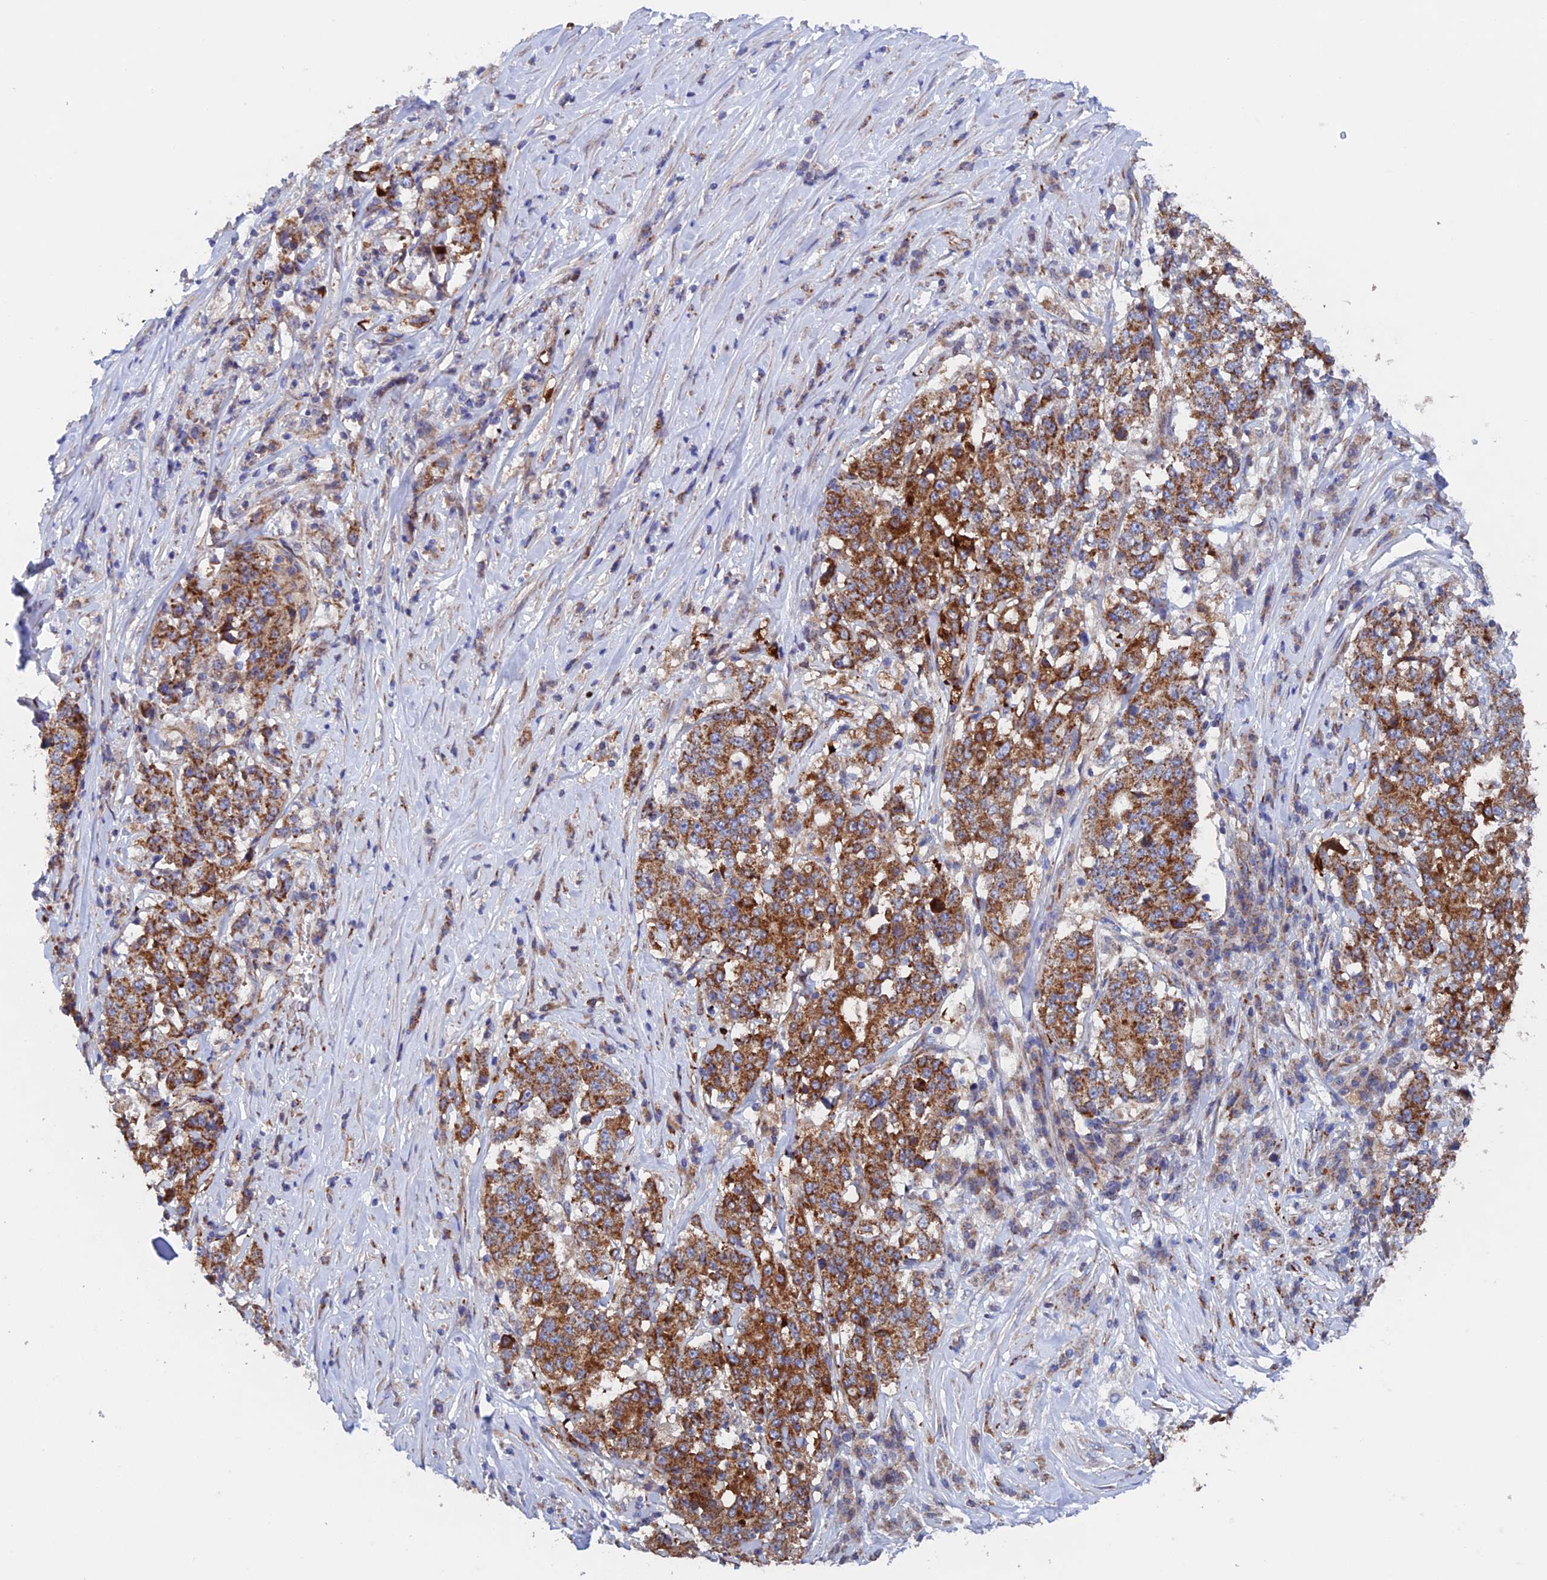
{"staining": {"intensity": "strong", "quantity": ">75%", "location": "cytoplasmic/membranous"}, "tissue": "stomach cancer", "cell_type": "Tumor cells", "image_type": "cancer", "snomed": [{"axis": "morphology", "description": "Adenocarcinoma, NOS"}, {"axis": "topography", "description": "Stomach"}], "caption": "Stomach adenocarcinoma tissue exhibits strong cytoplasmic/membranous staining in about >75% of tumor cells The staining was performed using DAB (3,3'-diaminobenzidine), with brown indicating positive protein expression. Nuclei are stained blue with hematoxylin.", "gene": "MRPL1", "patient": {"sex": "male", "age": 59}}